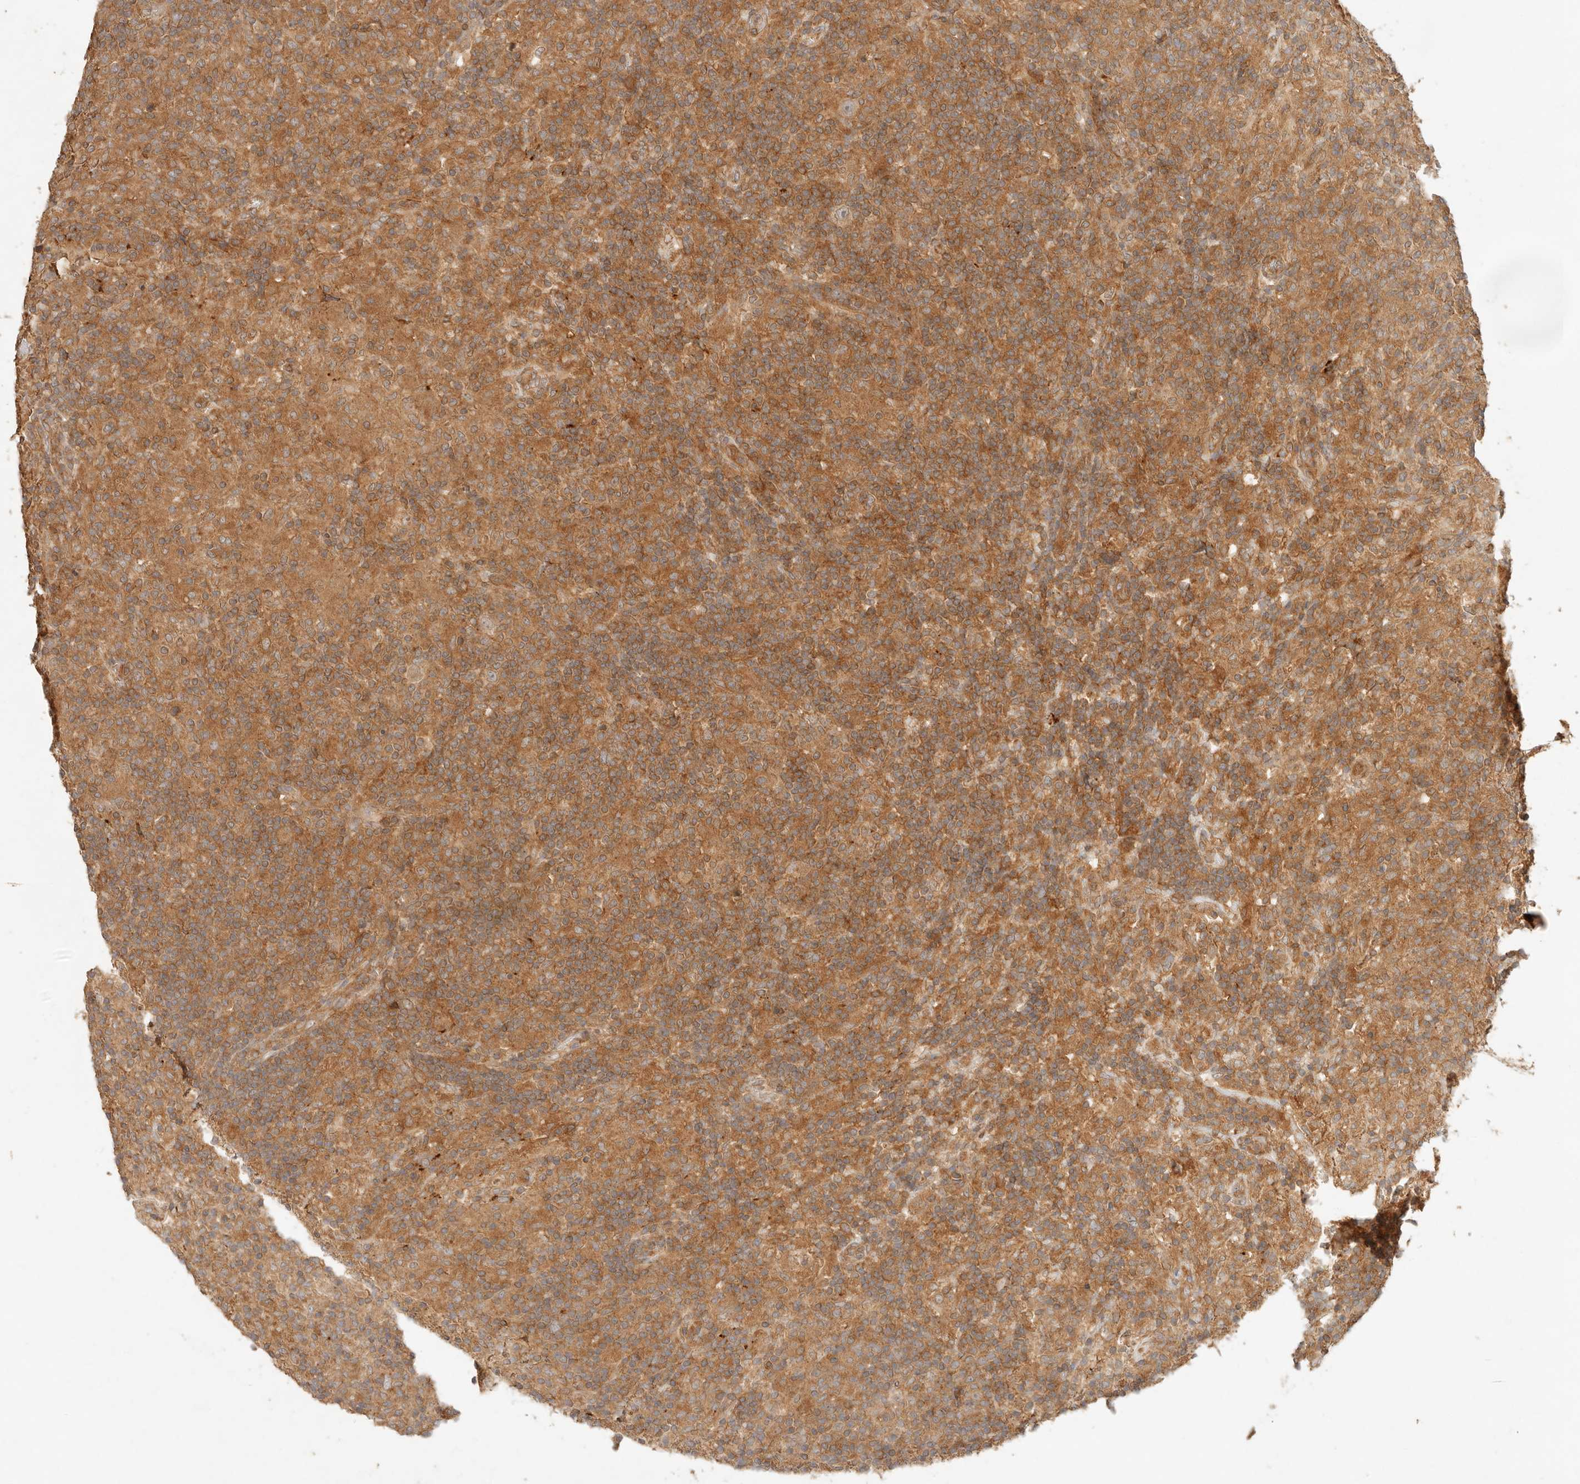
{"staining": {"intensity": "moderate", "quantity": ">75%", "location": "cytoplasmic/membranous"}, "tissue": "lymphoma", "cell_type": "Tumor cells", "image_type": "cancer", "snomed": [{"axis": "morphology", "description": "Hodgkin's disease, NOS"}, {"axis": "topography", "description": "Lymph node"}], "caption": "A brown stain highlights moderate cytoplasmic/membranous staining of a protein in human Hodgkin's disease tumor cells. (DAB = brown stain, brightfield microscopy at high magnification).", "gene": "HECTD3", "patient": {"sex": "male", "age": 70}}